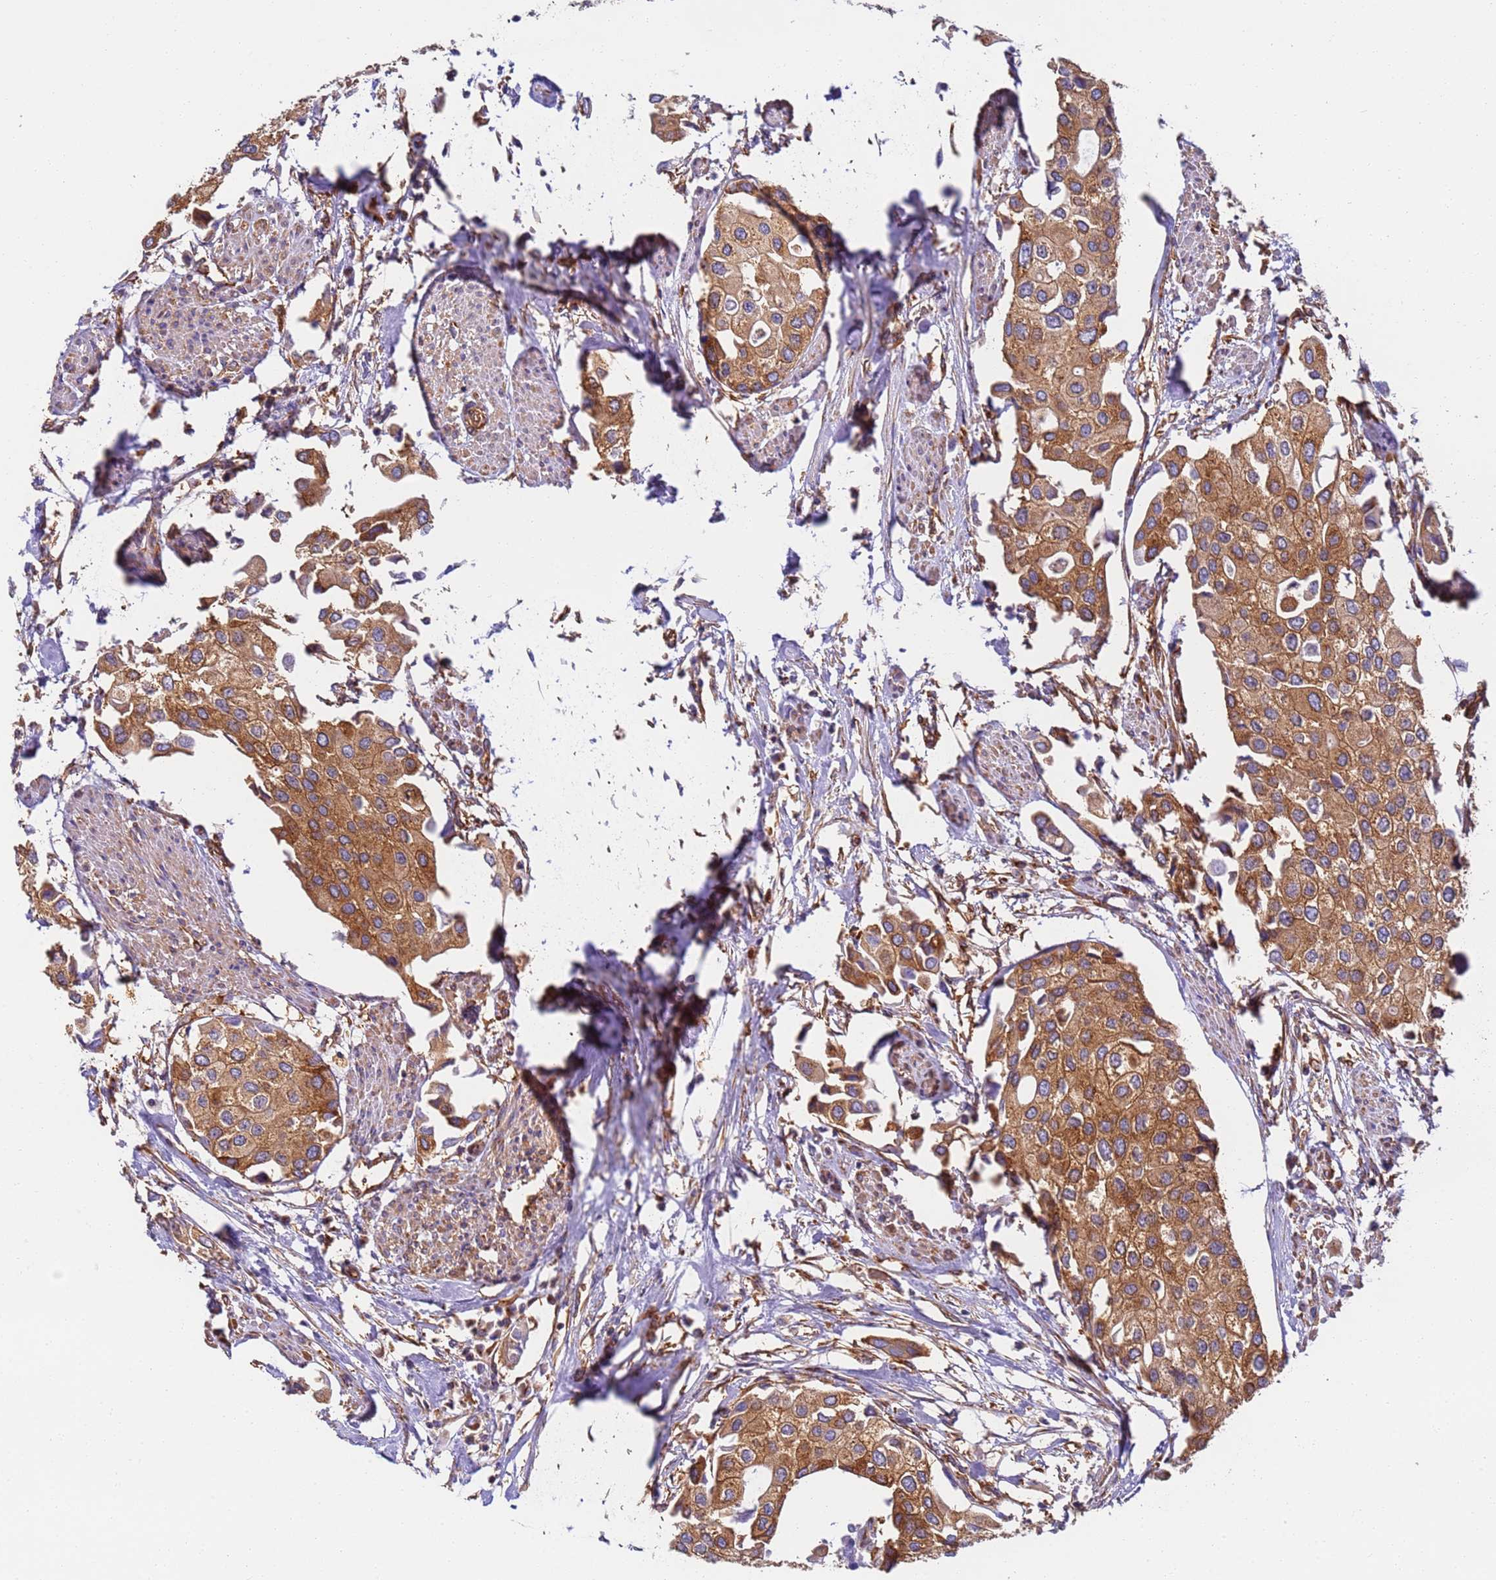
{"staining": {"intensity": "moderate", "quantity": ">75%", "location": "cytoplasmic/membranous"}, "tissue": "urothelial cancer", "cell_type": "Tumor cells", "image_type": "cancer", "snomed": [{"axis": "morphology", "description": "Urothelial carcinoma, High grade"}, {"axis": "topography", "description": "Urinary bladder"}], "caption": "An IHC histopathology image of neoplastic tissue is shown. Protein staining in brown shows moderate cytoplasmic/membranous positivity in urothelial carcinoma (high-grade) within tumor cells.", "gene": "DYNC1I2", "patient": {"sex": "male", "age": 64}}